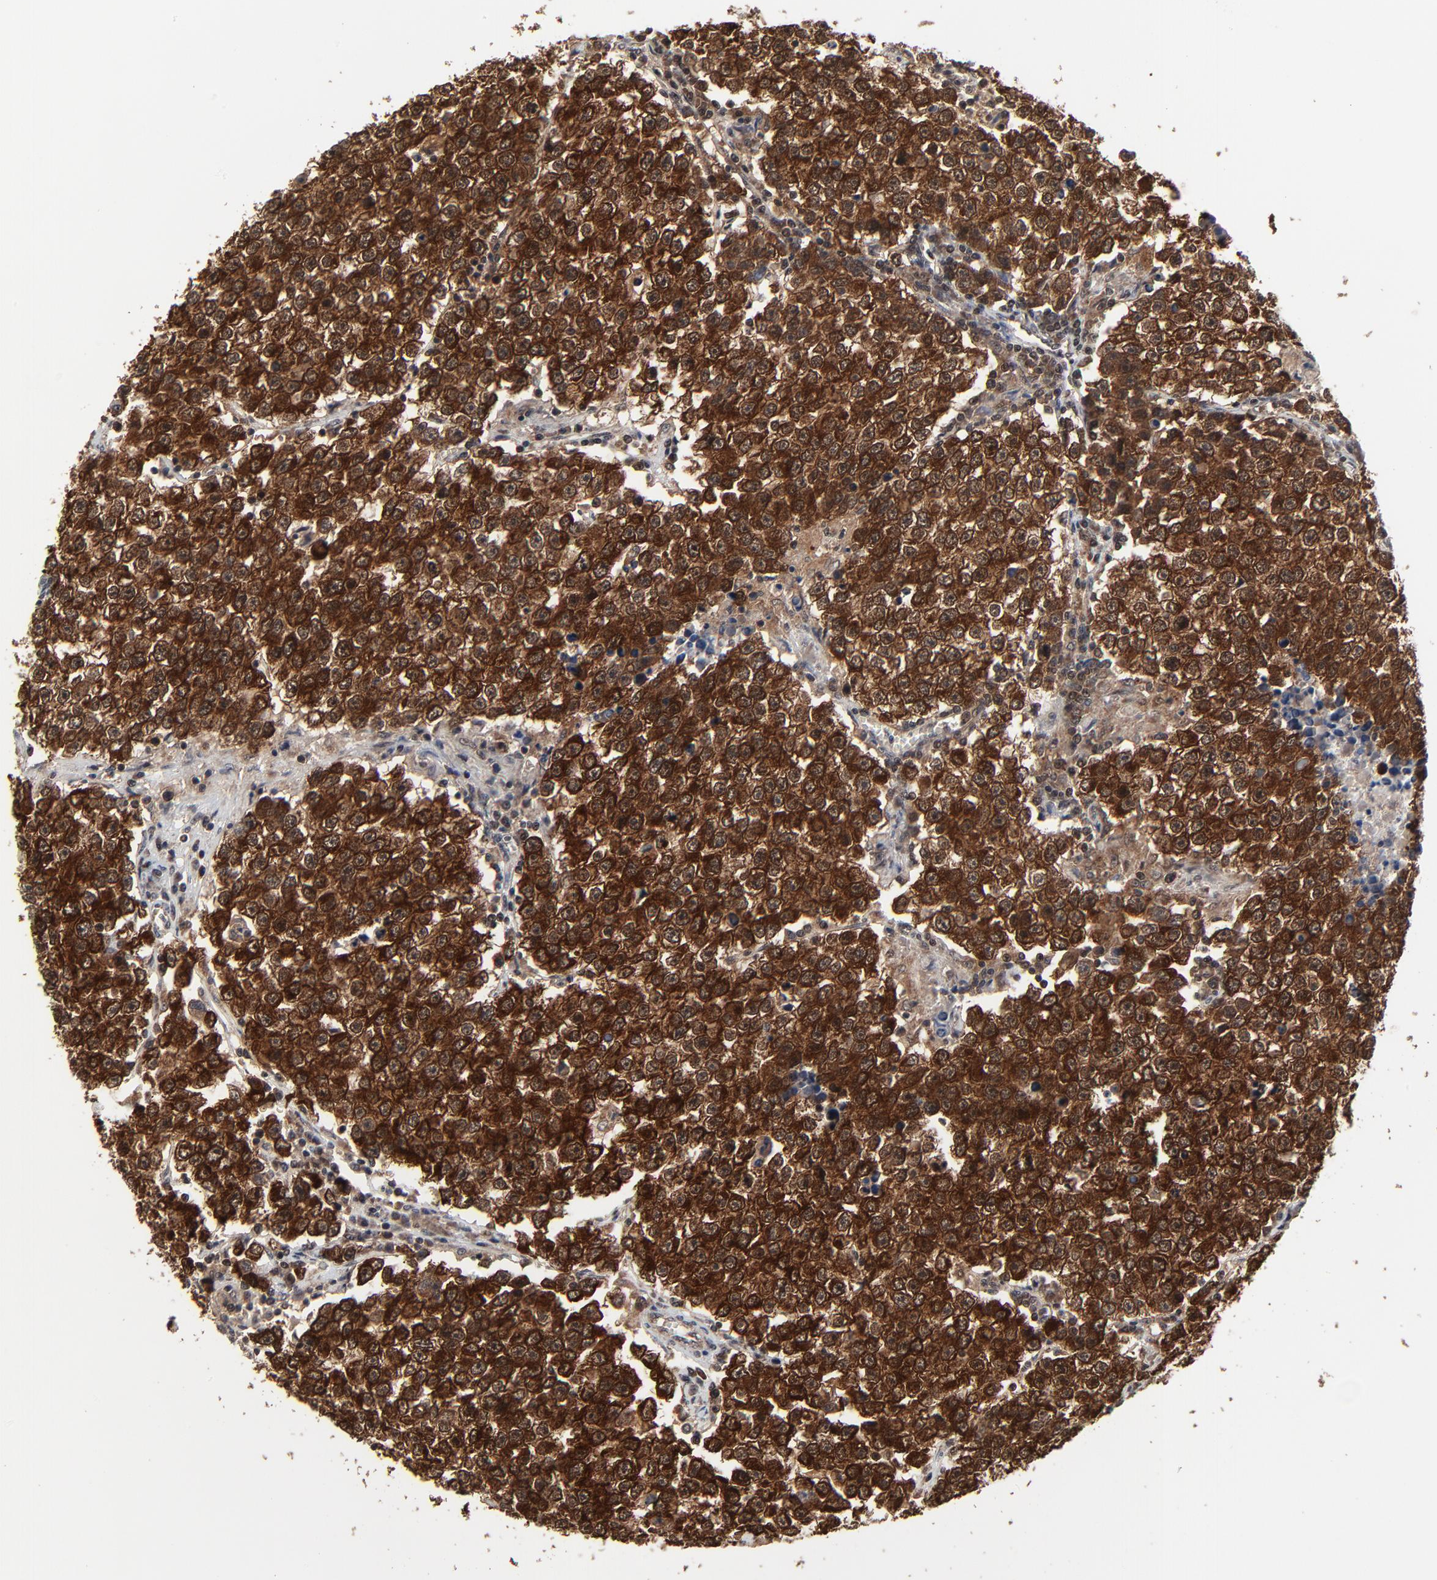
{"staining": {"intensity": "moderate", "quantity": ">75%", "location": "cytoplasmic/membranous,nuclear"}, "tissue": "testis cancer", "cell_type": "Tumor cells", "image_type": "cancer", "snomed": [{"axis": "morphology", "description": "Seminoma, NOS"}, {"axis": "topography", "description": "Testis"}], "caption": "Moderate cytoplasmic/membranous and nuclear protein positivity is seen in about >75% of tumor cells in testis seminoma.", "gene": "RHOJ", "patient": {"sex": "male", "age": 36}}